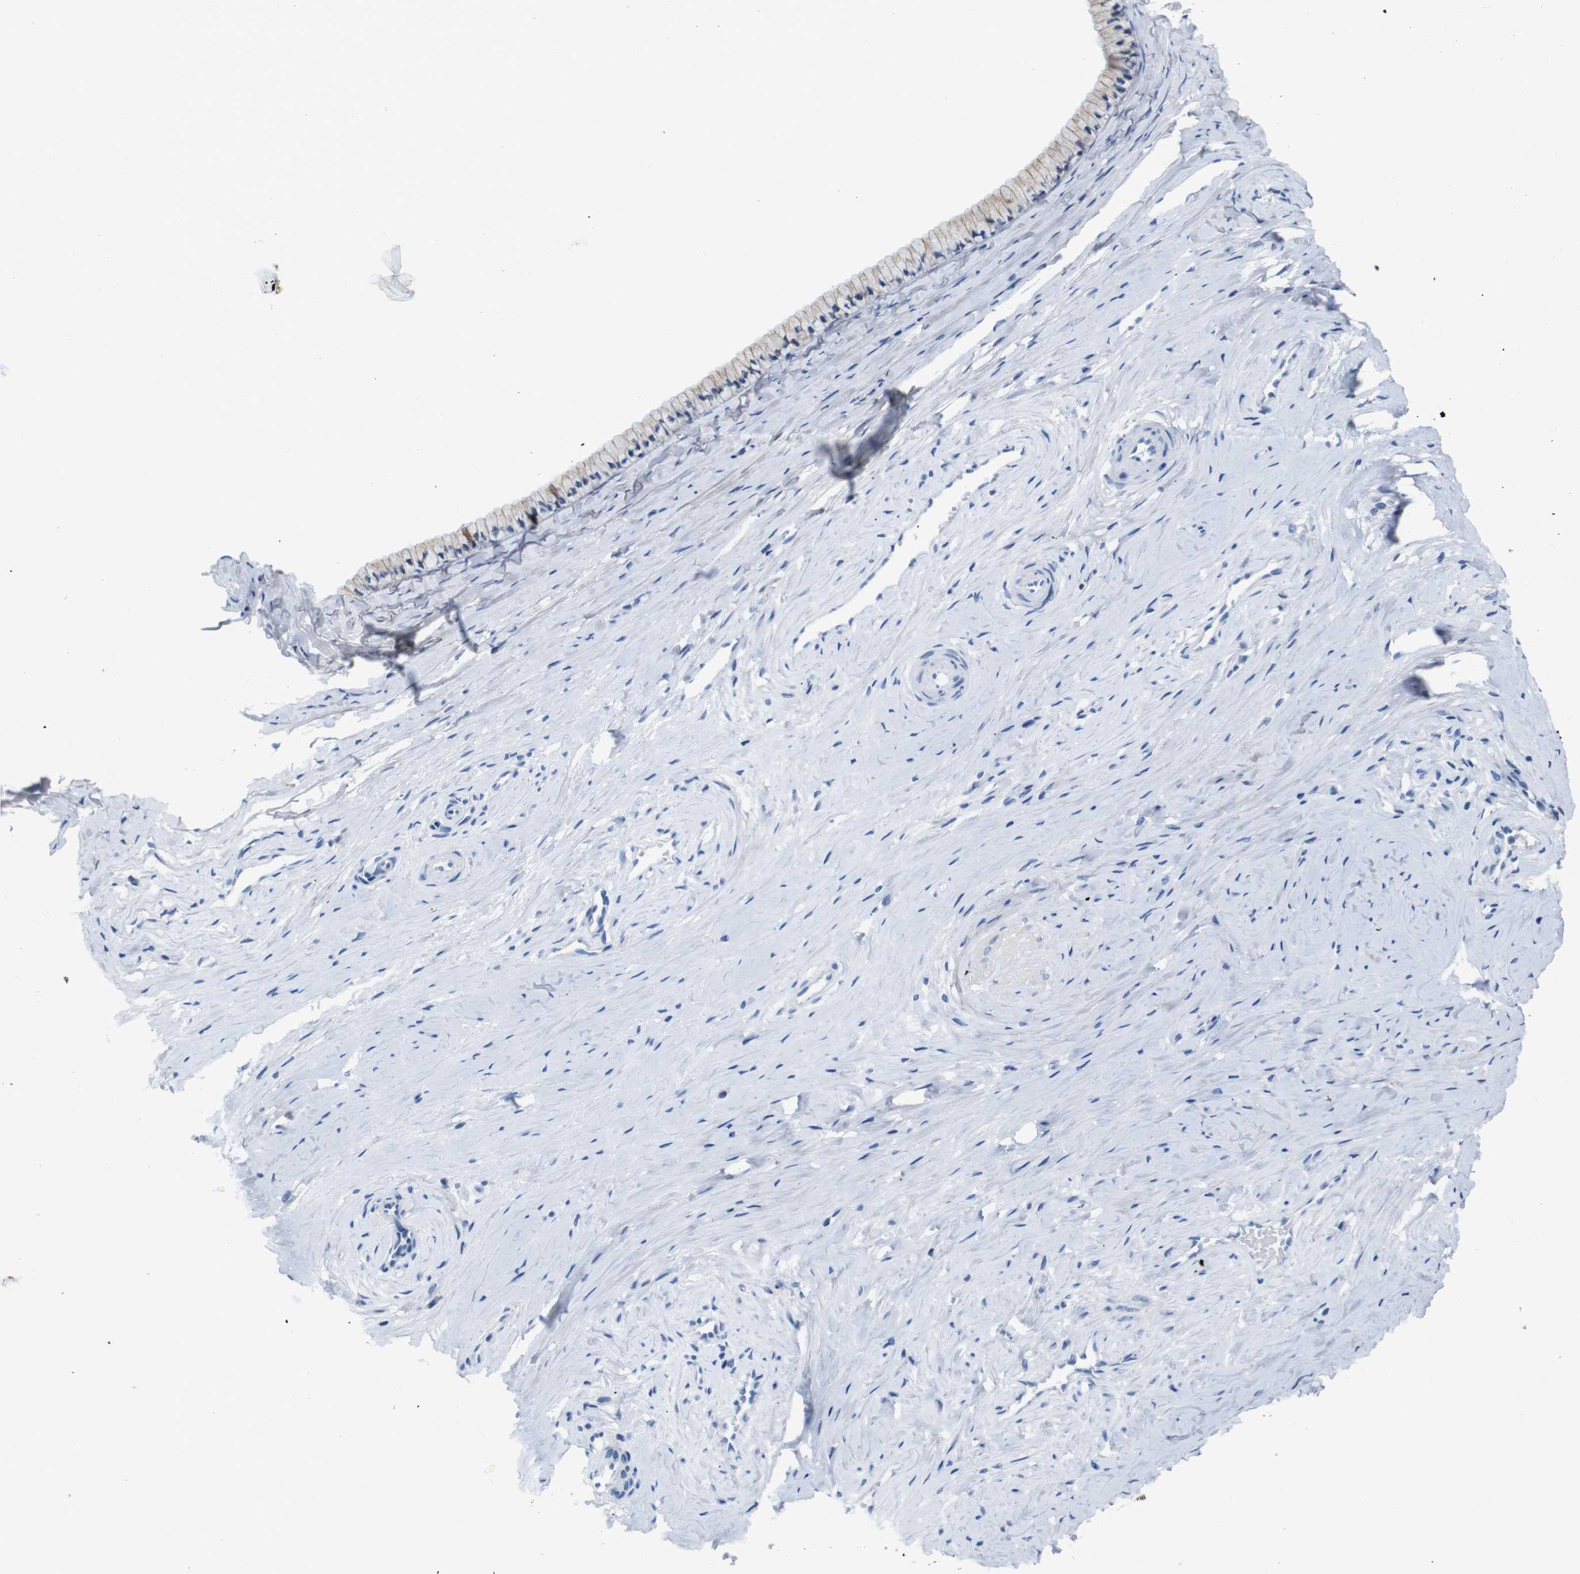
{"staining": {"intensity": "moderate", "quantity": "25%-75%", "location": "cytoplasmic/membranous"}, "tissue": "cervix", "cell_type": "Glandular cells", "image_type": "normal", "snomed": [{"axis": "morphology", "description": "Normal tissue, NOS"}, {"axis": "topography", "description": "Cervix"}], "caption": "Immunohistochemical staining of benign cervix exhibits moderate cytoplasmic/membranous protein staining in about 25%-75% of glandular cells. (DAB (3,3'-diaminobenzidine) = brown stain, brightfield microscopy at high magnification).", "gene": "ANK3", "patient": {"sex": "female", "age": 39}}